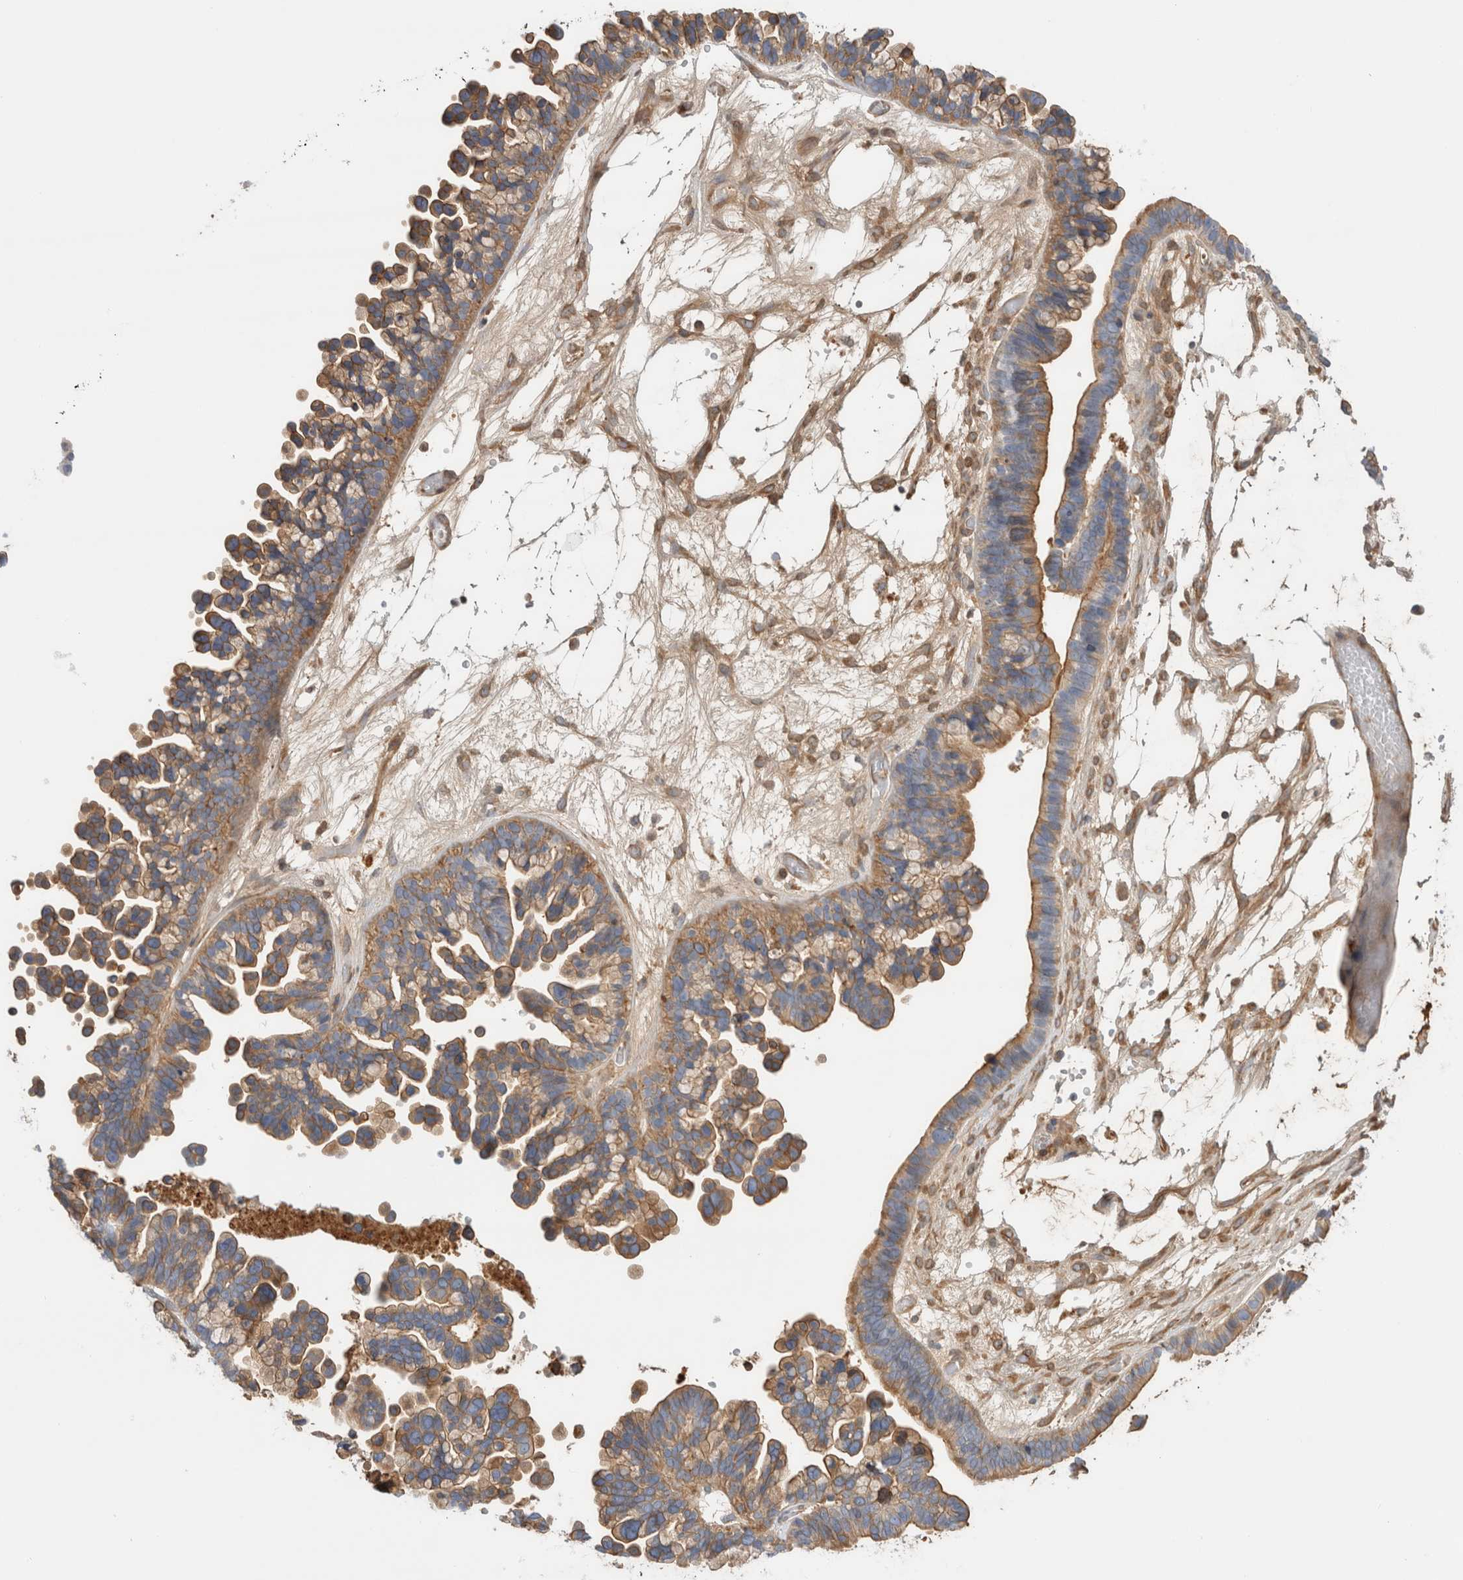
{"staining": {"intensity": "moderate", "quantity": ">75%", "location": "cytoplasmic/membranous"}, "tissue": "ovarian cancer", "cell_type": "Tumor cells", "image_type": "cancer", "snomed": [{"axis": "morphology", "description": "Cystadenocarcinoma, serous, NOS"}, {"axis": "topography", "description": "Ovary"}], "caption": "Immunohistochemical staining of human ovarian cancer (serous cystadenocarcinoma) shows medium levels of moderate cytoplasmic/membranous protein expression in approximately >75% of tumor cells.", "gene": "CFI", "patient": {"sex": "female", "age": 56}}